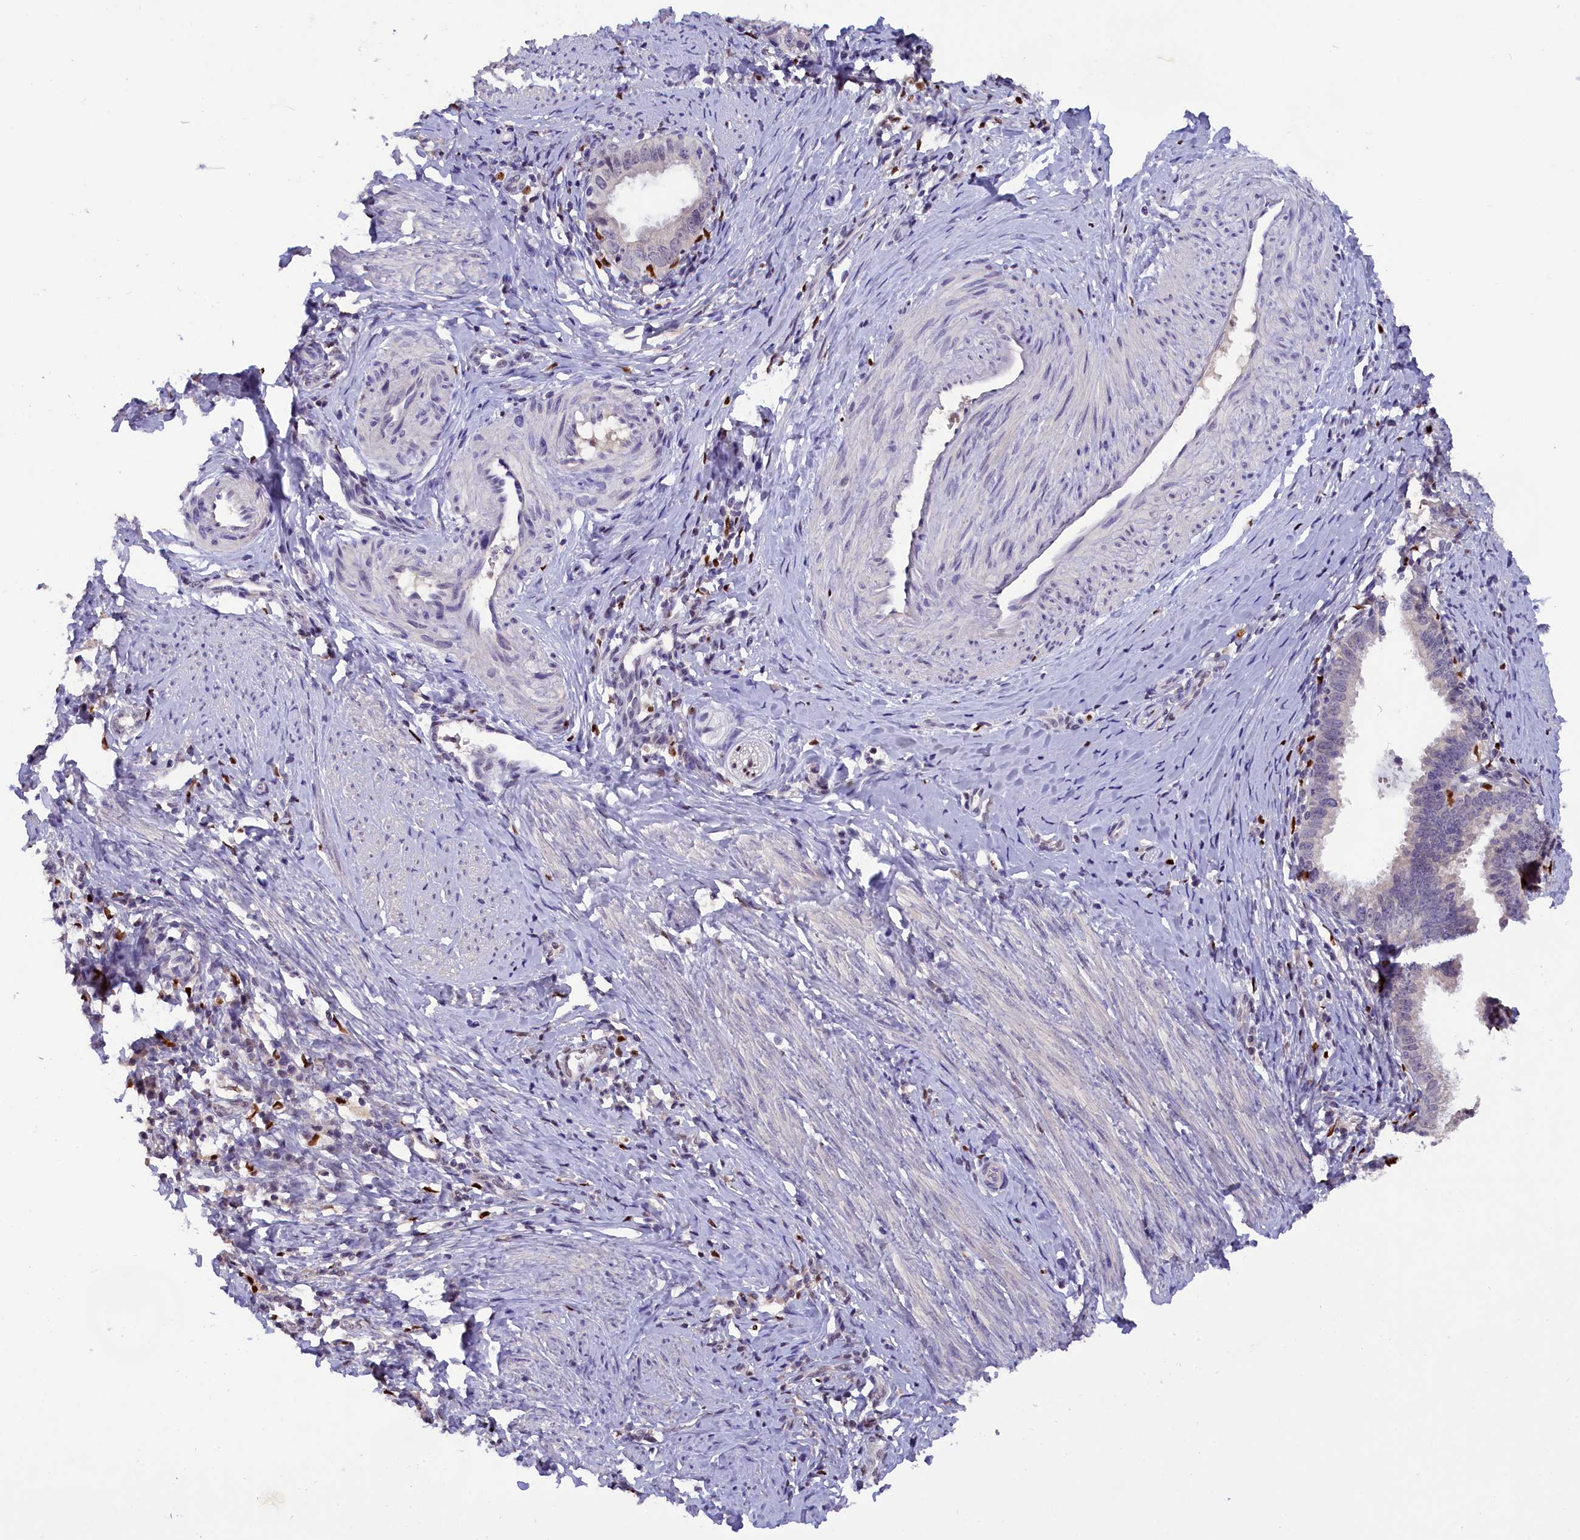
{"staining": {"intensity": "negative", "quantity": "none", "location": "none"}, "tissue": "cervical cancer", "cell_type": "Tumor cells", "image_type": "cancer", "snomed": [{"axis": "morphology", "description": "Adenocarcinoma, NOS"}, {"axis": "topography", "description": "Cervix"}], "caption": "Immunohistochemistry (IHC) of human cervical cancer exhibits no positivity in tumor cells.", "gene": "BTBD9", "patient": {"sex": "female", "age": 36}}